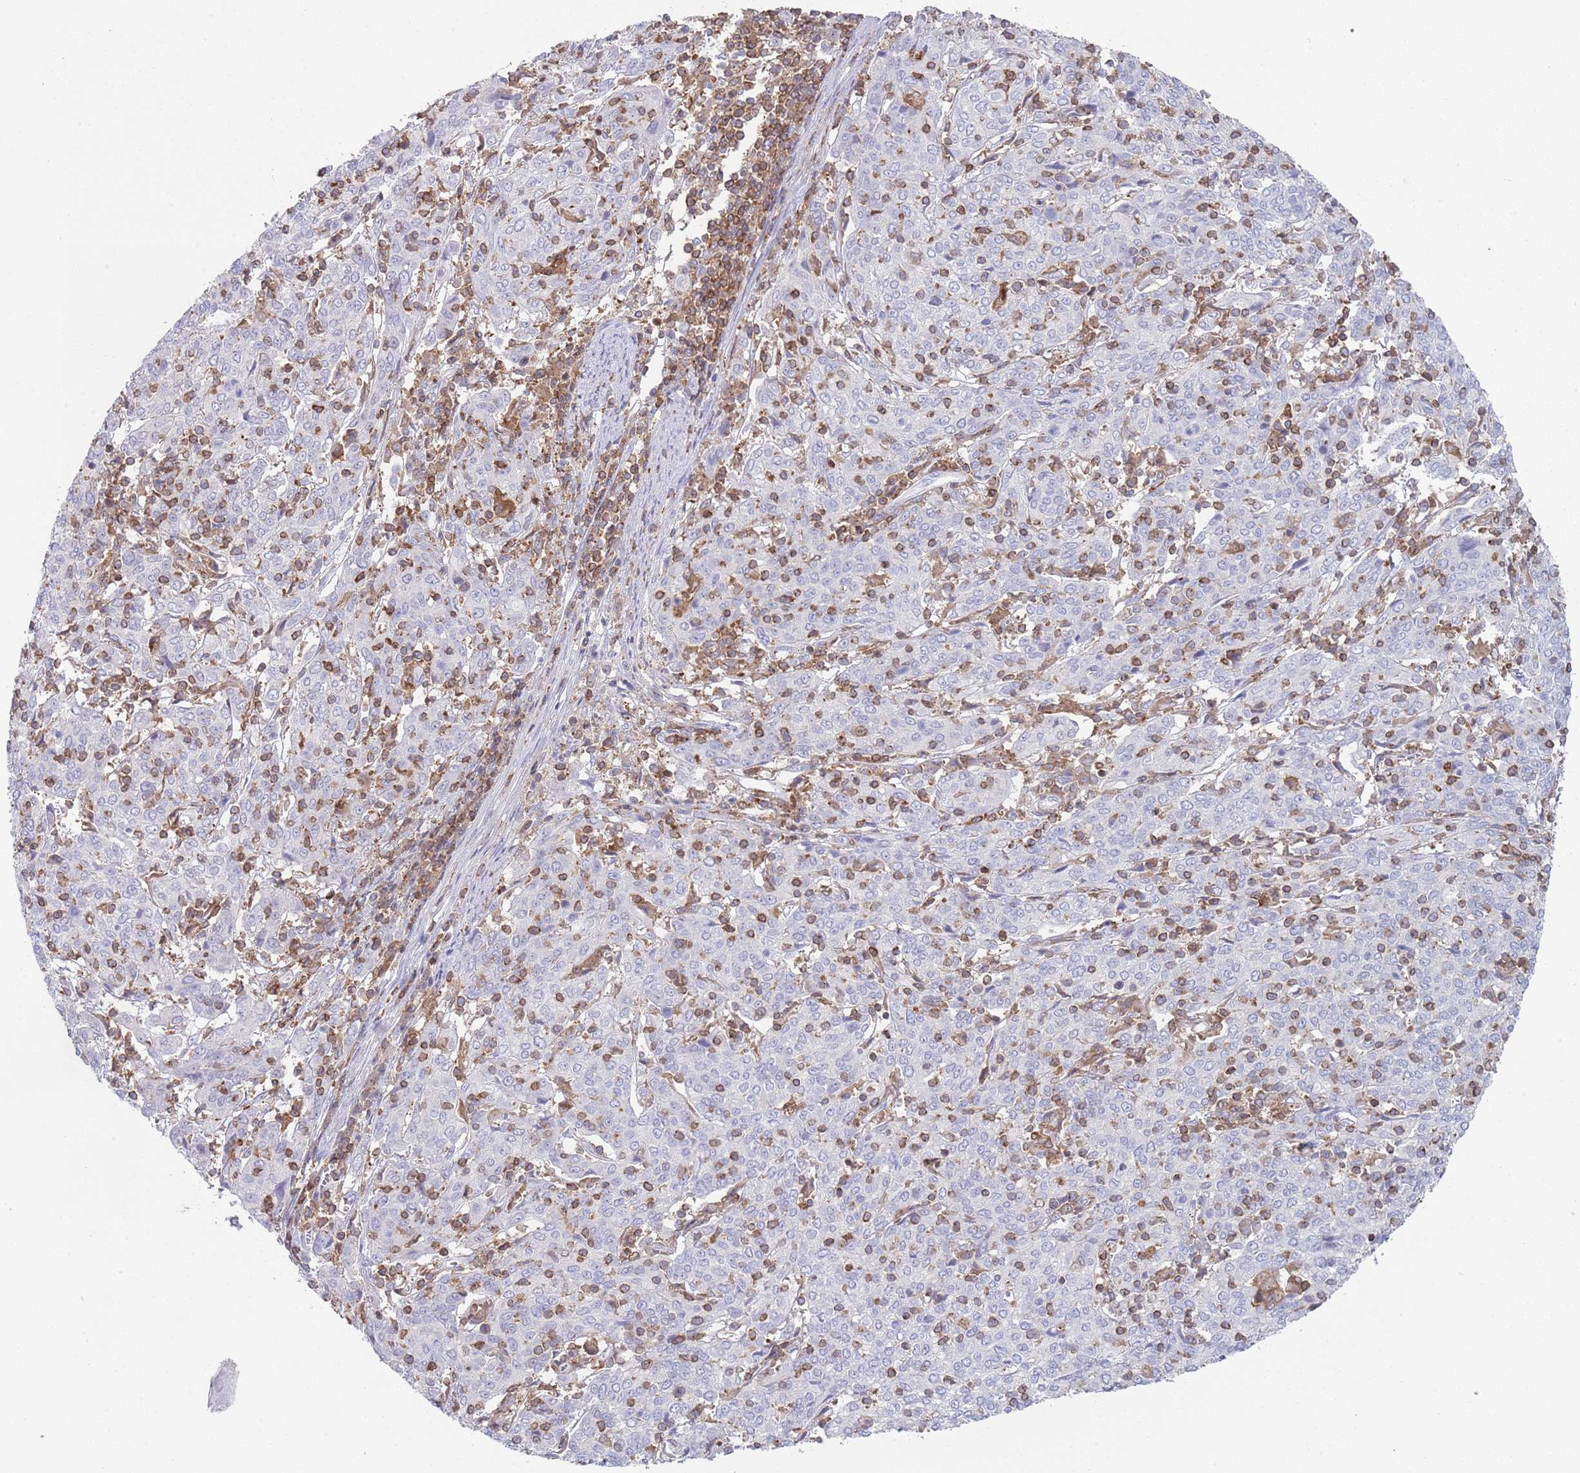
{"staining": {"intensity": "negative", "quantity": "none", "location": "none"}, "tissue": "cervical cancer", "cell_type": "Tumor cells", "image_type": "cancer", "snomed": [{"axis": "morphology", "description": "Squamous cell carcinoma, NOS"}, {"axis": "topography", "description": "Cervix"}], "caption": "The photomicrograph exhibits no significant positivity in tumor cells of cervical squamous cell carcinoma.", "gene": "LPXN", "patient": {"sex": "female", "age": 67}}